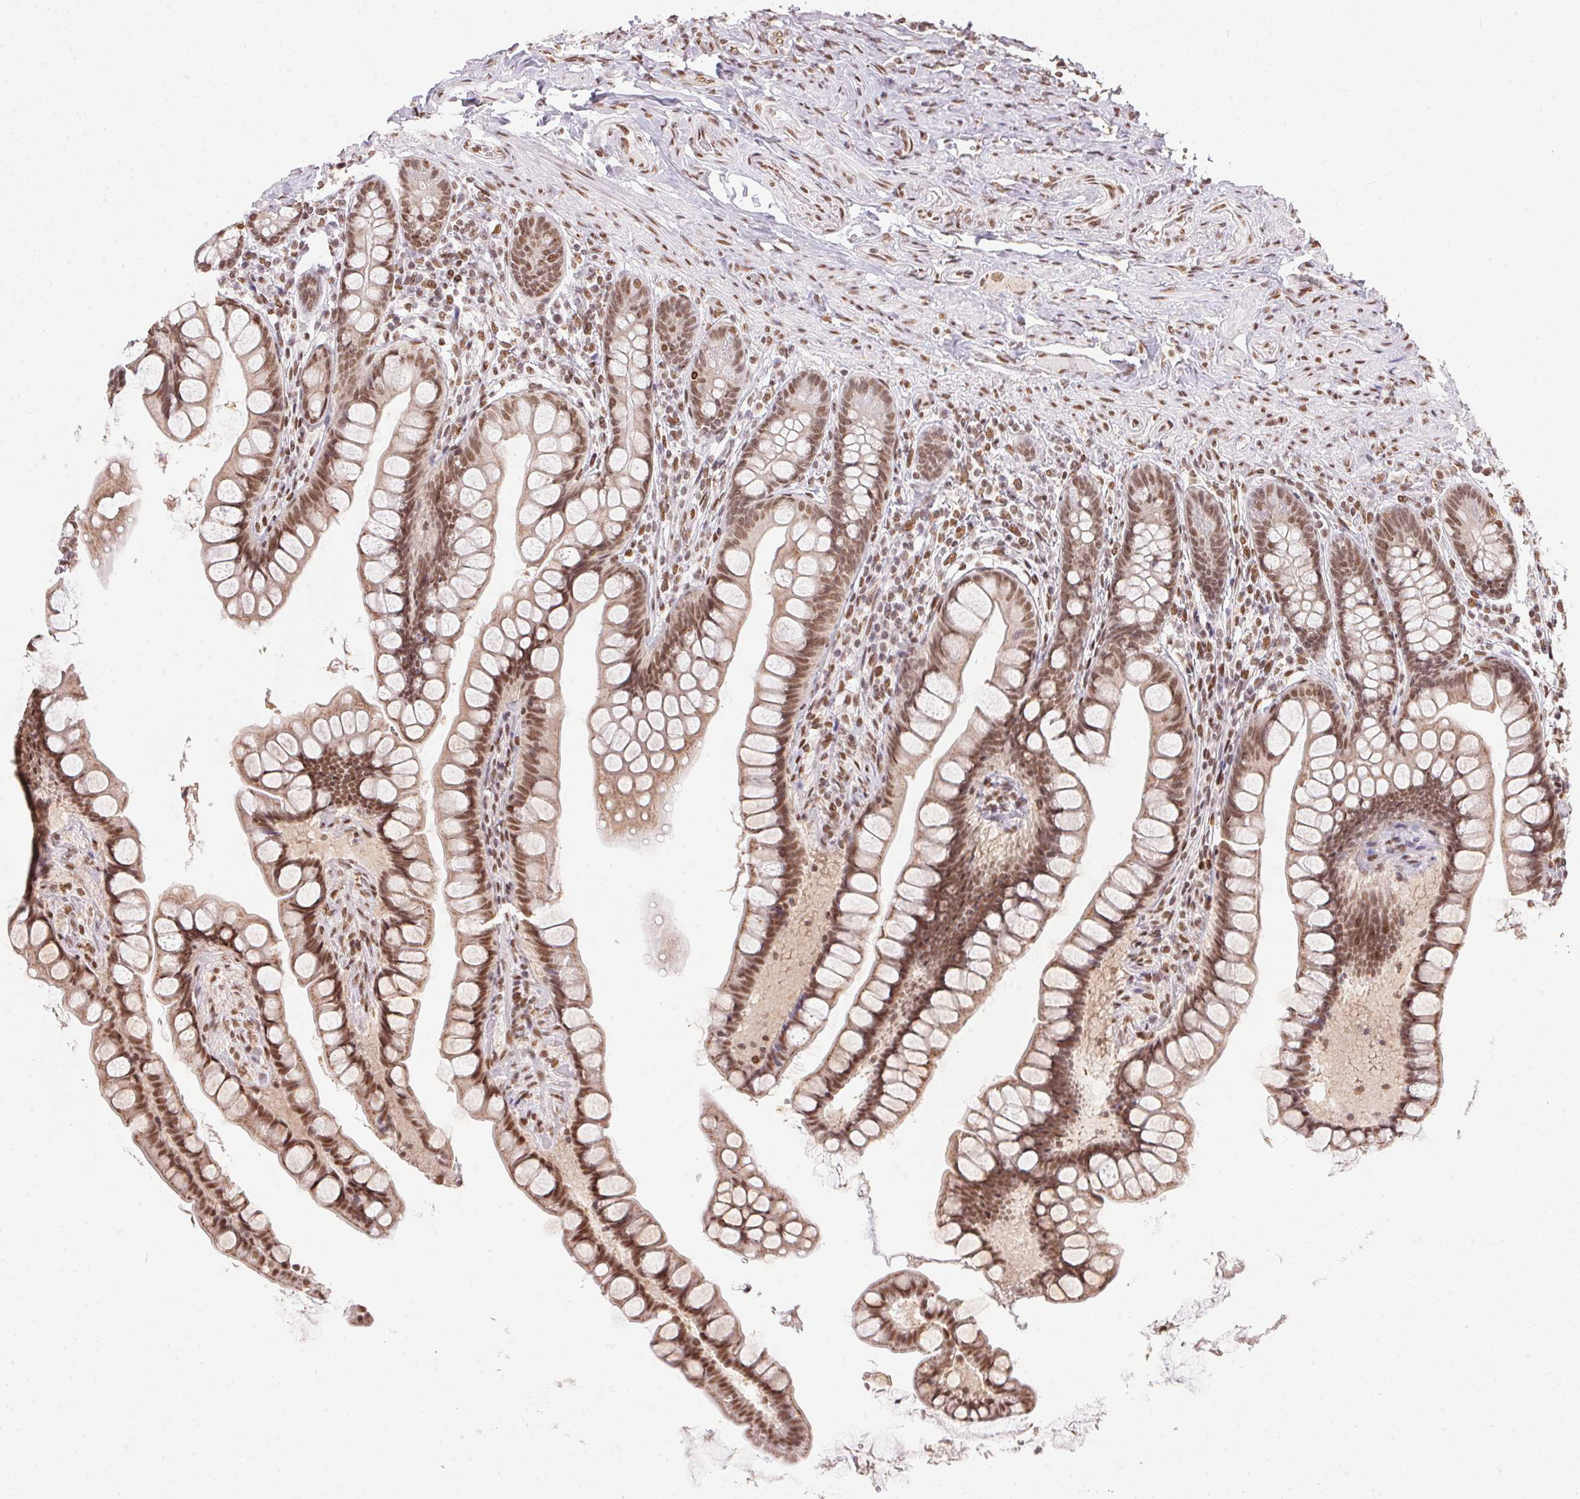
{"staining": {"intensity": "moderate", "quantity": ">75%", "location": "cytoplasmic/membranous,nuclear"}, "tissue": "small intestine", "cell_type": "Glandular cells", "image_type": "normal", "snomed": [{"axis": "morphology", "description": "Normal tissue, NOS"}, {"axis": "topography", "description": "Small intestine"}], "caption": "Protein staining by IHC displays moderate cytoplasmic/membranous,nuclear positivity in approximately >75% of glandular cells in benign small intestine.", "gene": "NFE2L1", "patient": {"sex": "male", "age": 70}}